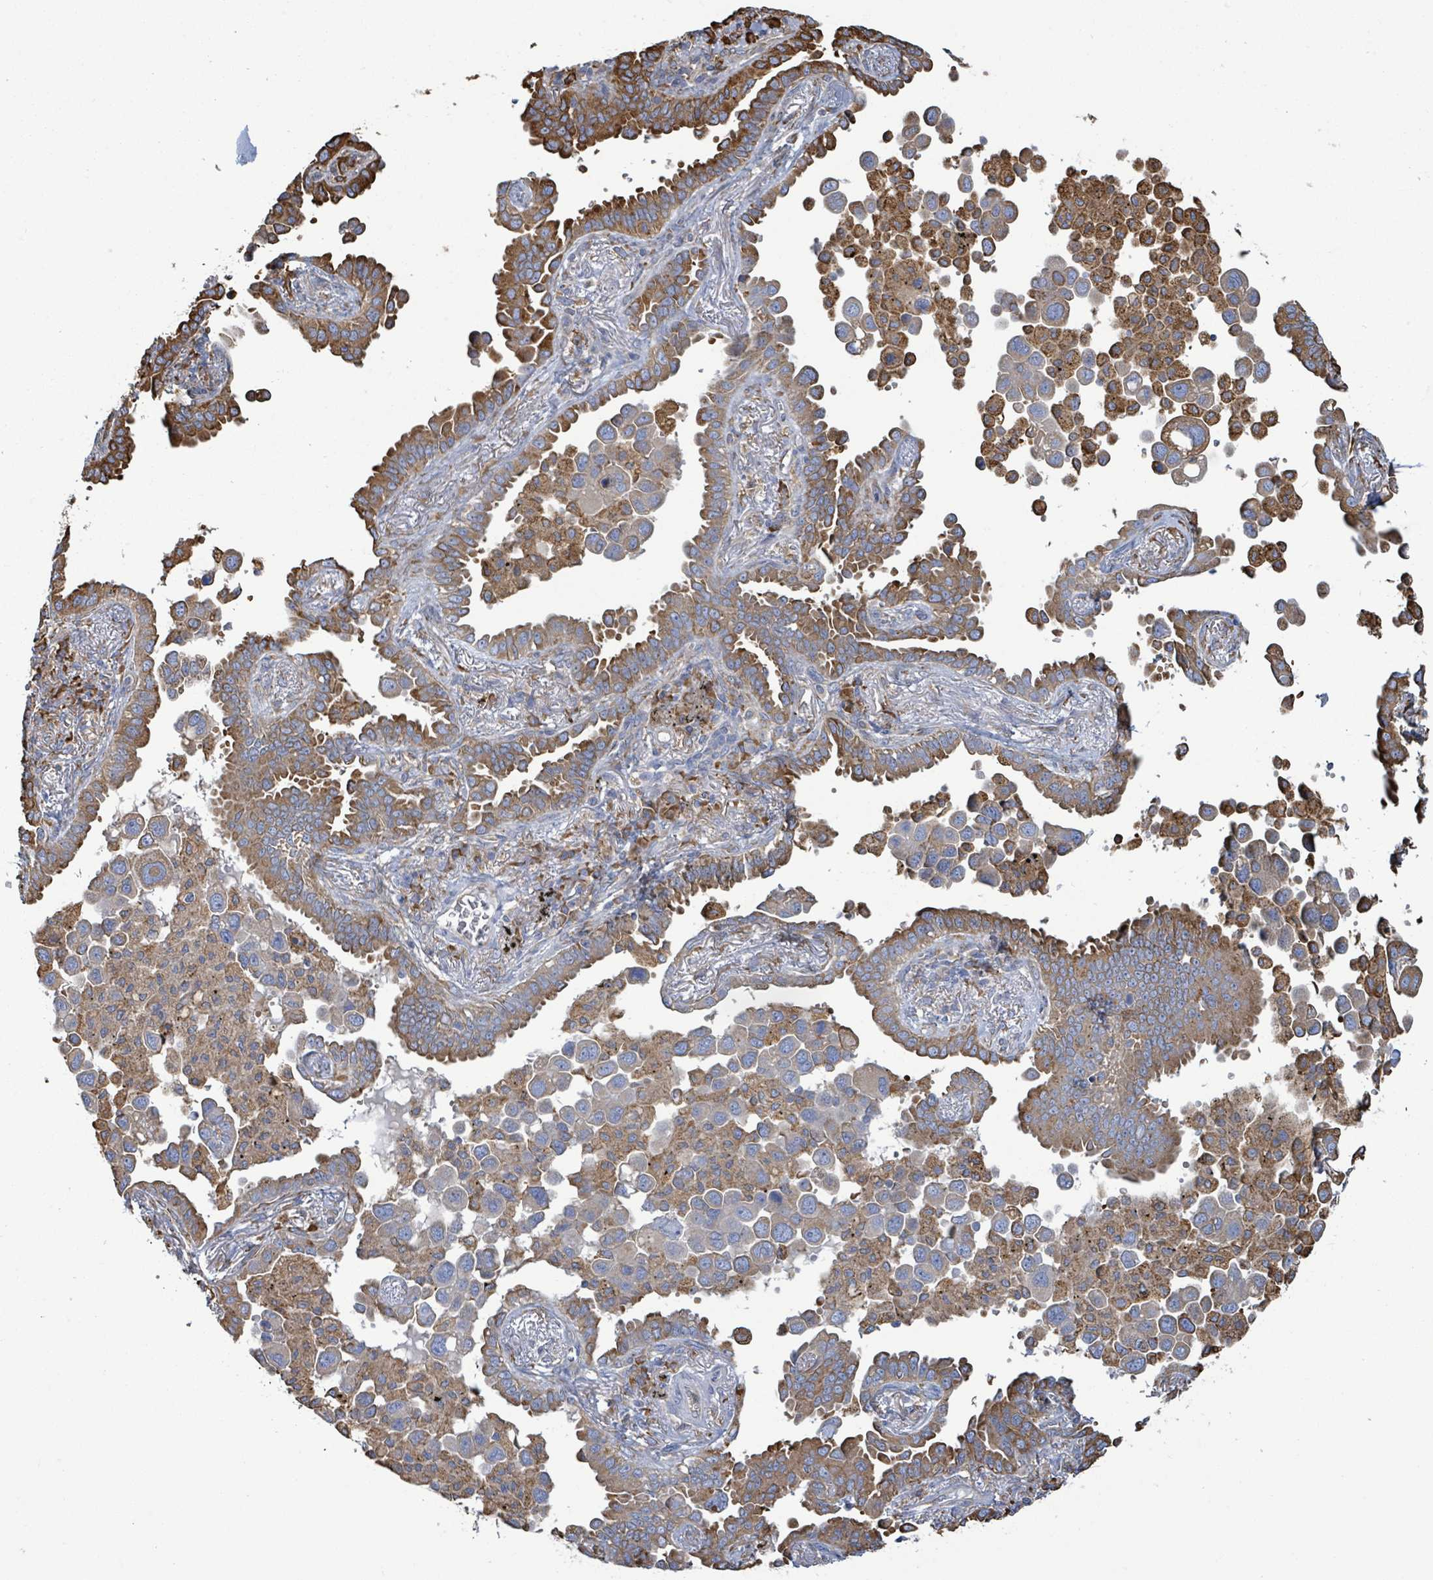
{"staining": {"intensity": "moderate", "quantity": ">75%", "location": "cytoplasmic/membranous"}, "tissue": "lung cancer", "cell_type": "Tumor cells", "image_type": "cancer", "snomed": [{"axis": "morphology", "description": "Adenocarcinoma, NOS"}, {"axis": "topography", "description": "Lung"}], "caption": "DAB (3,3'-diaminobenzidine) immunohistochemical staining of adenocarcinoma (lung) reveals moderate cytoplasmic/membranous protein positivity in approximately >75% of tumor cells.", "gene": "RFPL4A", "patient": {"sex": "male", "age": 67}}